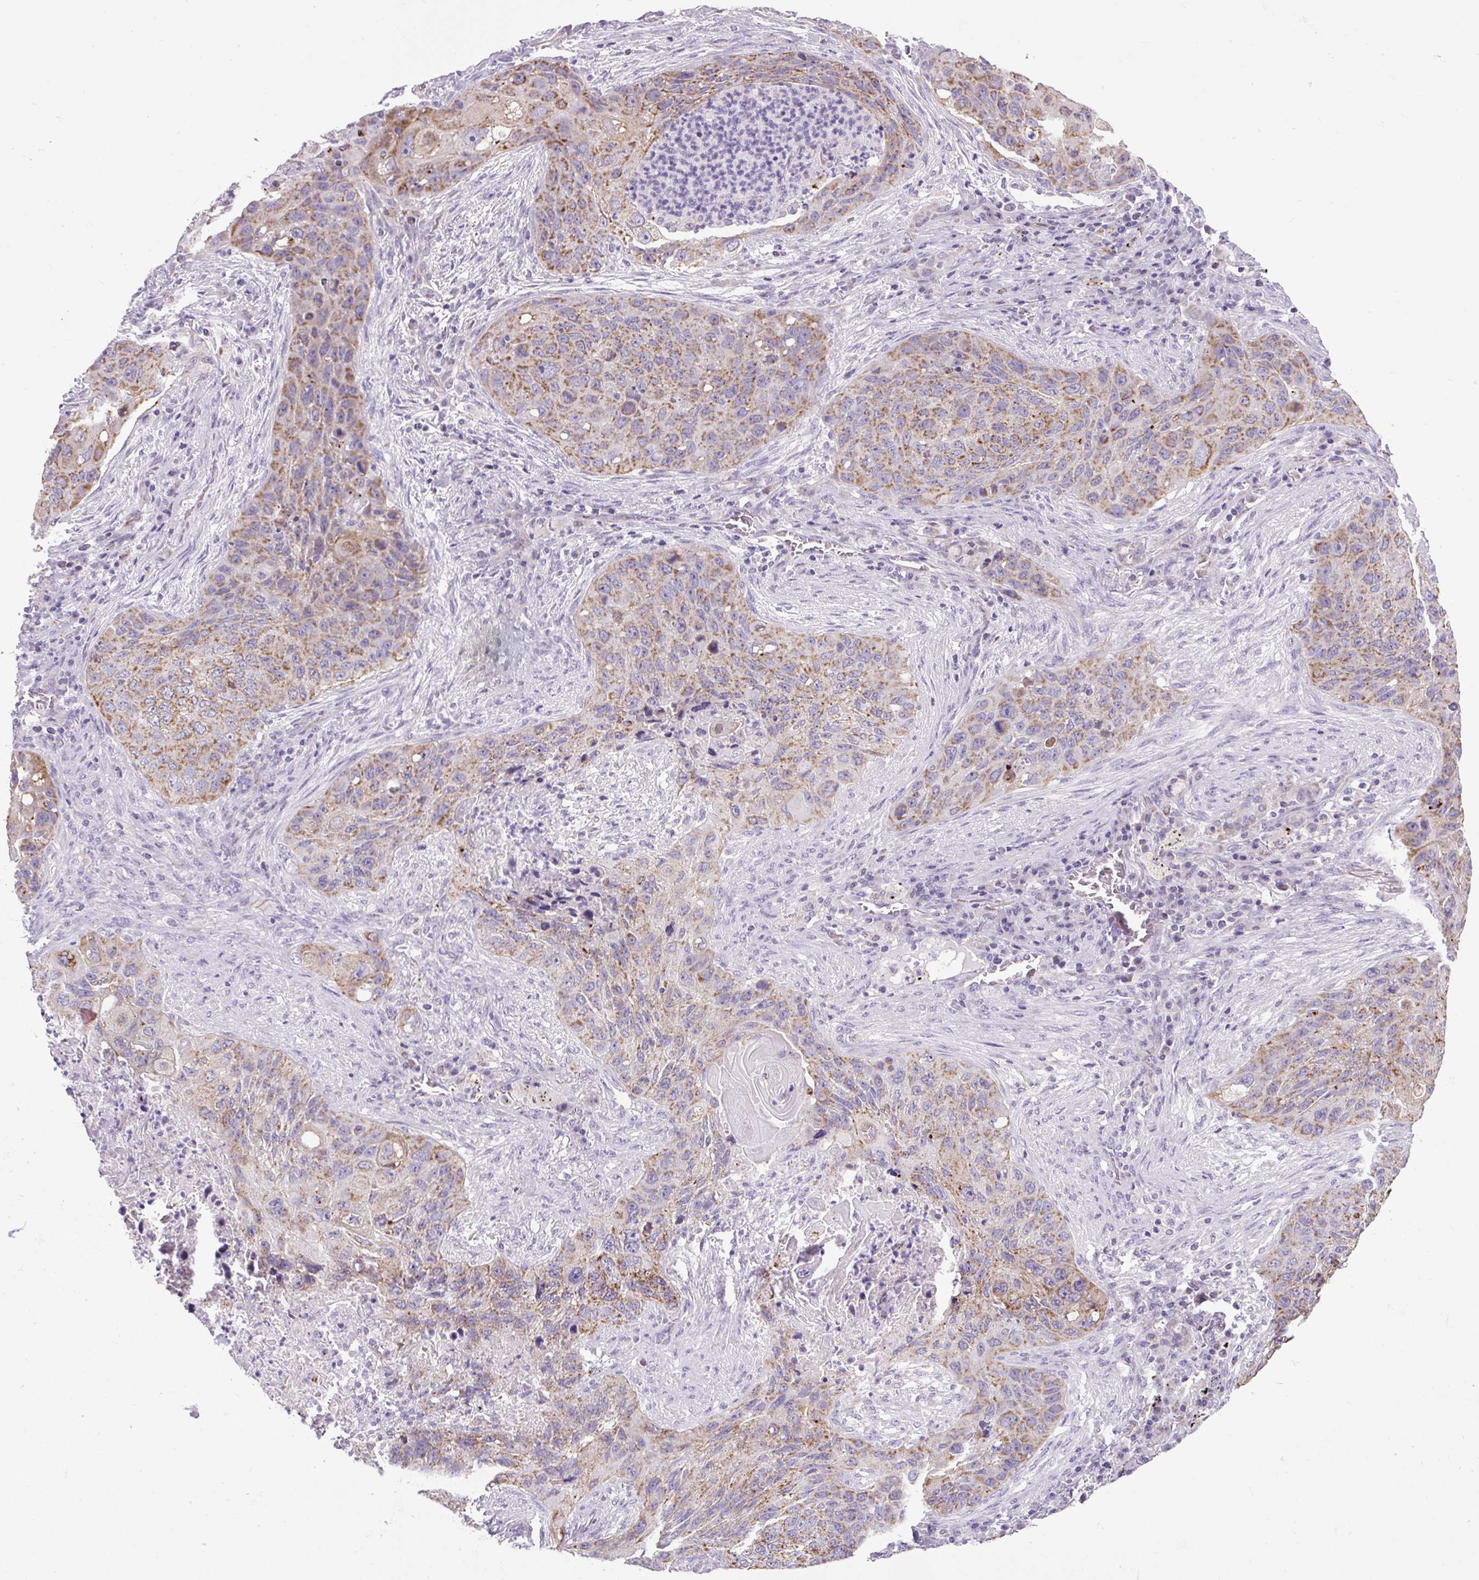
{"staining": {"intensity": "moderate", "quantity": ">75%", "location": "cytoplasmic/membranous"}, "tissue": "lung cancer", "cell_type": "Tumor cells", "image_type": "cancer", "snomed": [{"axis": "morphology", "description": "Squamous cell carcinoma, NOS"}, {"axis": "topography", "description": "Lung"}], "caption": "A brown stain labels moderate cytoplasmic/membranous staining of a protein in lung cancer (squamous cell carcinoma) tumor cells.", "gene": "RNASE10", "patient": {"sex": "female", "age": 63}}